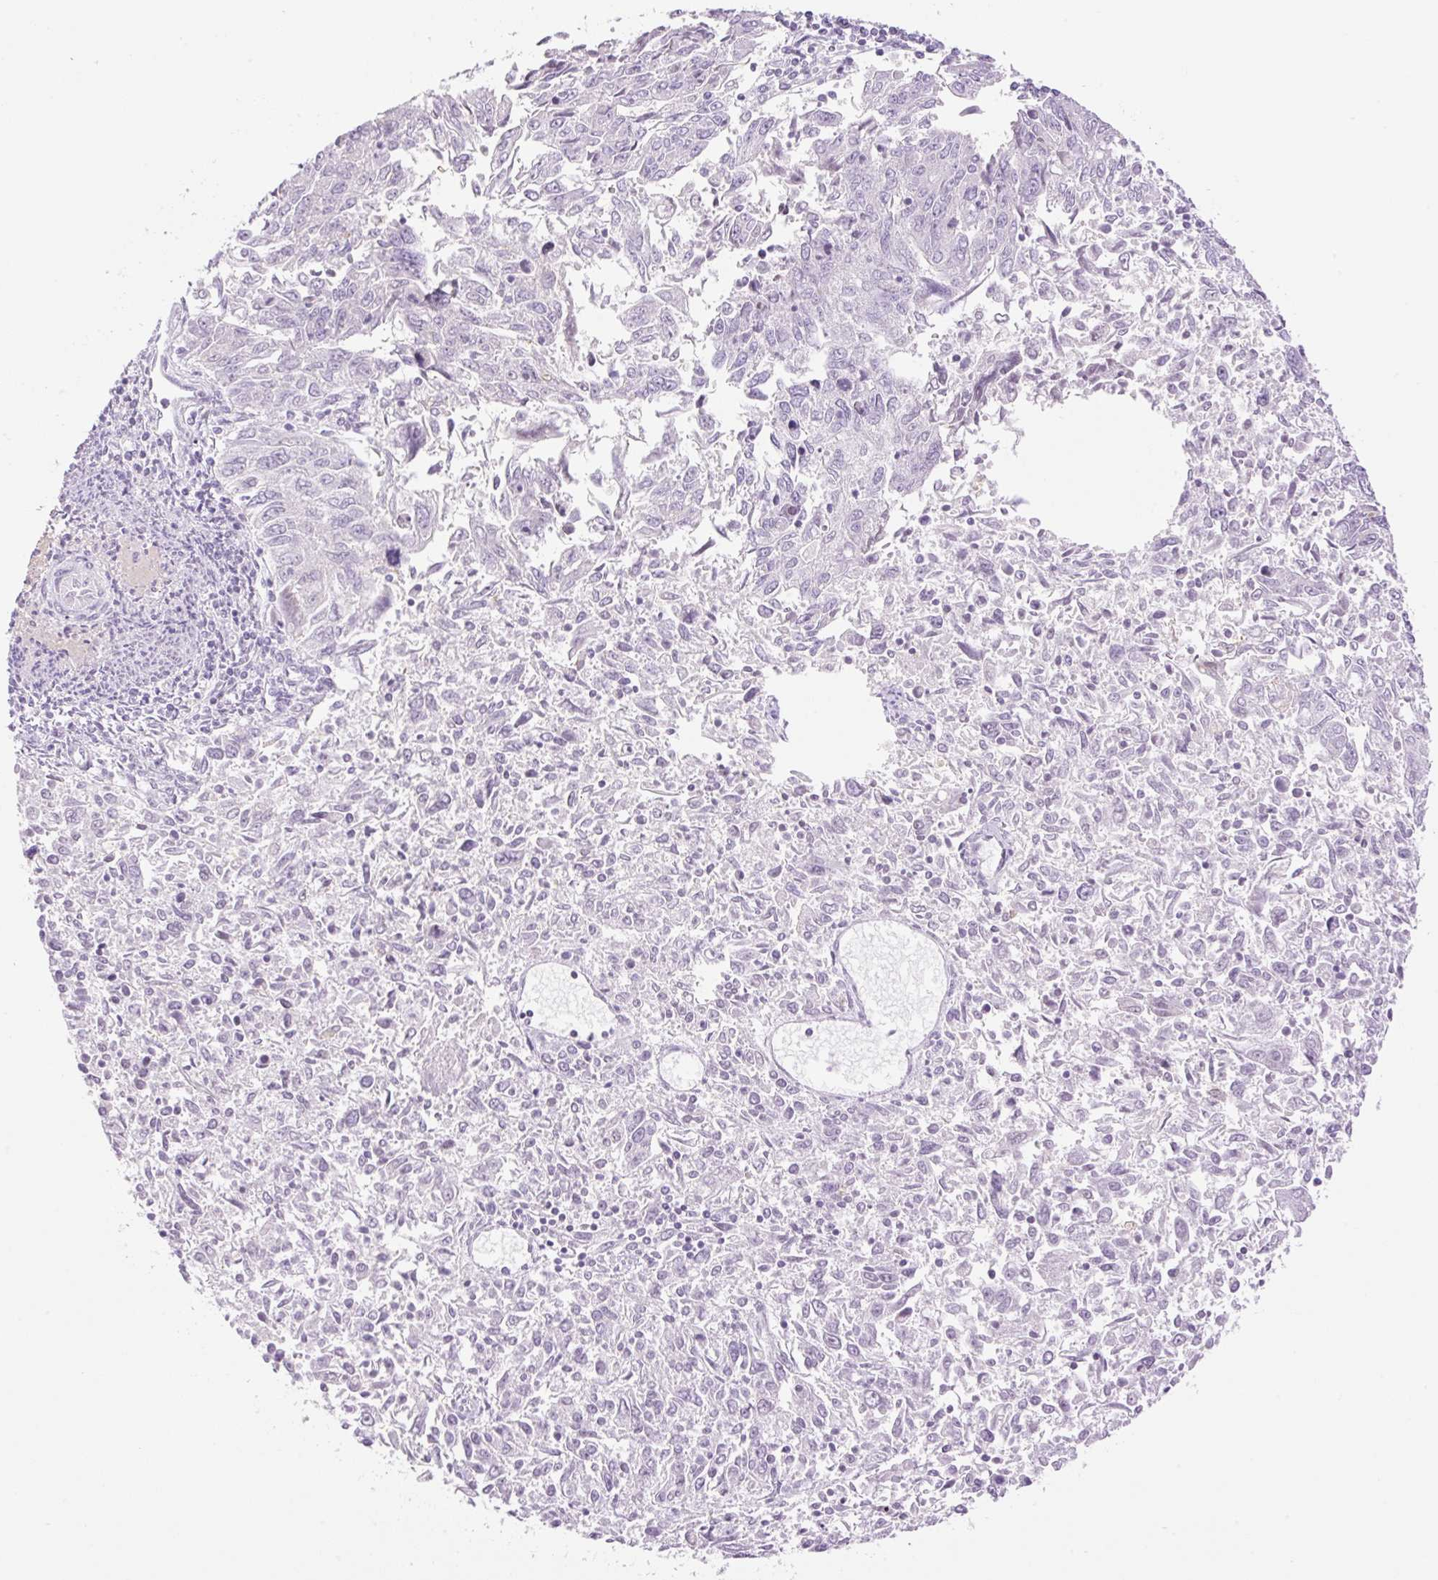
{"staining": {"intensity": "negative", "quantity": "none", "location": "none"}, "tissue": "endometrial cancer", "cell_type": "Tumor cells", "image_type": "cancer", "snomed": [{"axis": "morphology", "description": "Adenocarcinoma, NOS"}, {"axis": "topography", "description": "Endometrium"}], "caption": "The immunohistochemistry (IHC) image has no significant staining in tumor cells of adenocarcinoma (endometrial) tissue.", "gene": "SP140L", "patient": {"sex": "female", "age": 42}}